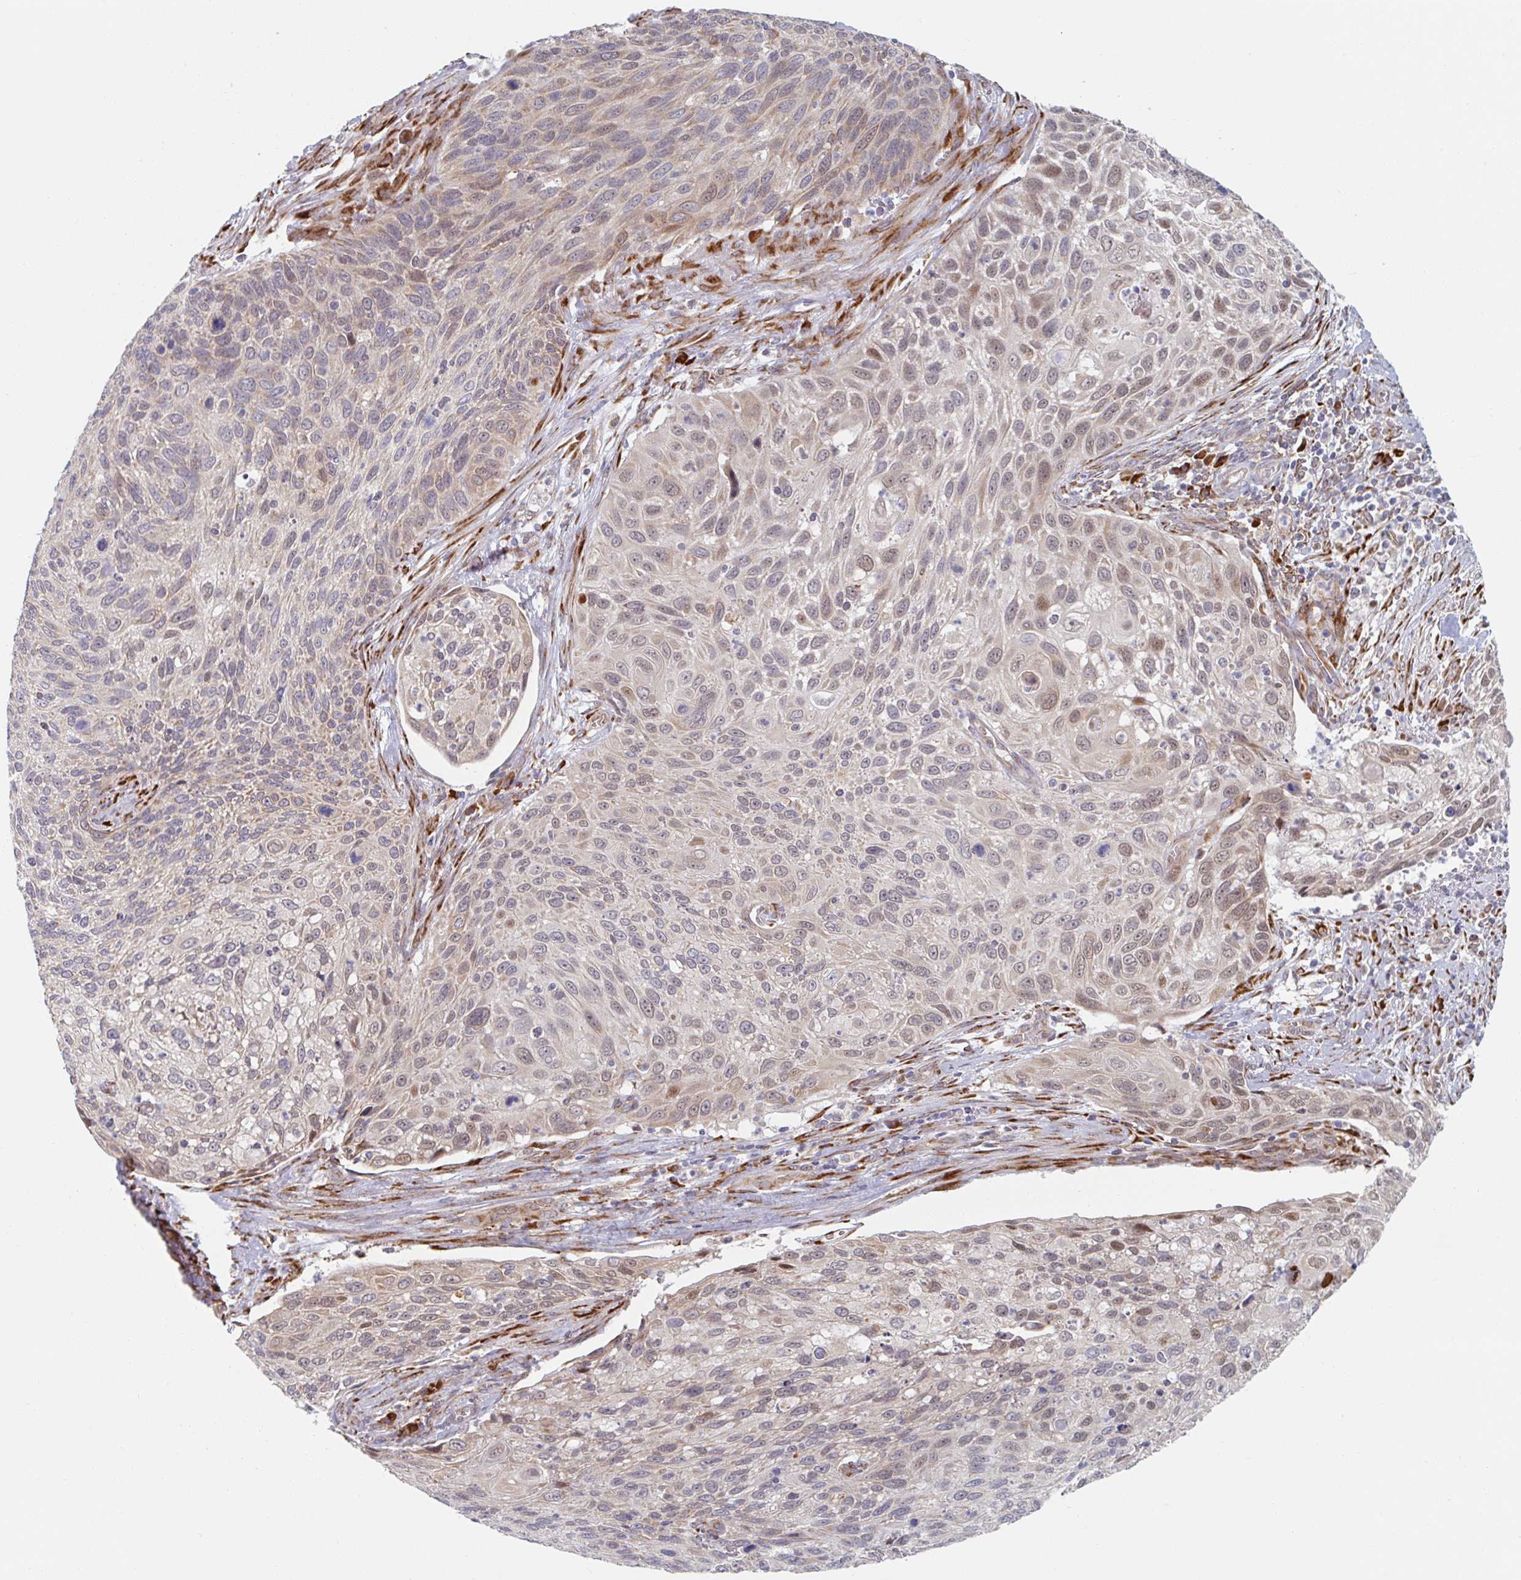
{"staining": {"intensity": "negative", "quantity": "none", "location": "none"}, "tissue": "cervical cancer", "cell_type": "Tumor cells", "image_type": "cancer", "snomed": [{"axis": "morphology", "description": "Squamous cell carcinoma, NOS"}, {"axis": "topography", "description": "Cervix"}], "caption": "High magnification brightfield microscopy of squamous cell carcinoma (cervical) stained with DAB (3,3'-diaminobenzidine) (brown) and counterstained with hematoxylin (blue): tumor cells show no significant positivity.", "gene": "TRAPPC10", "patient": {"sex": "female", "age": 70}}